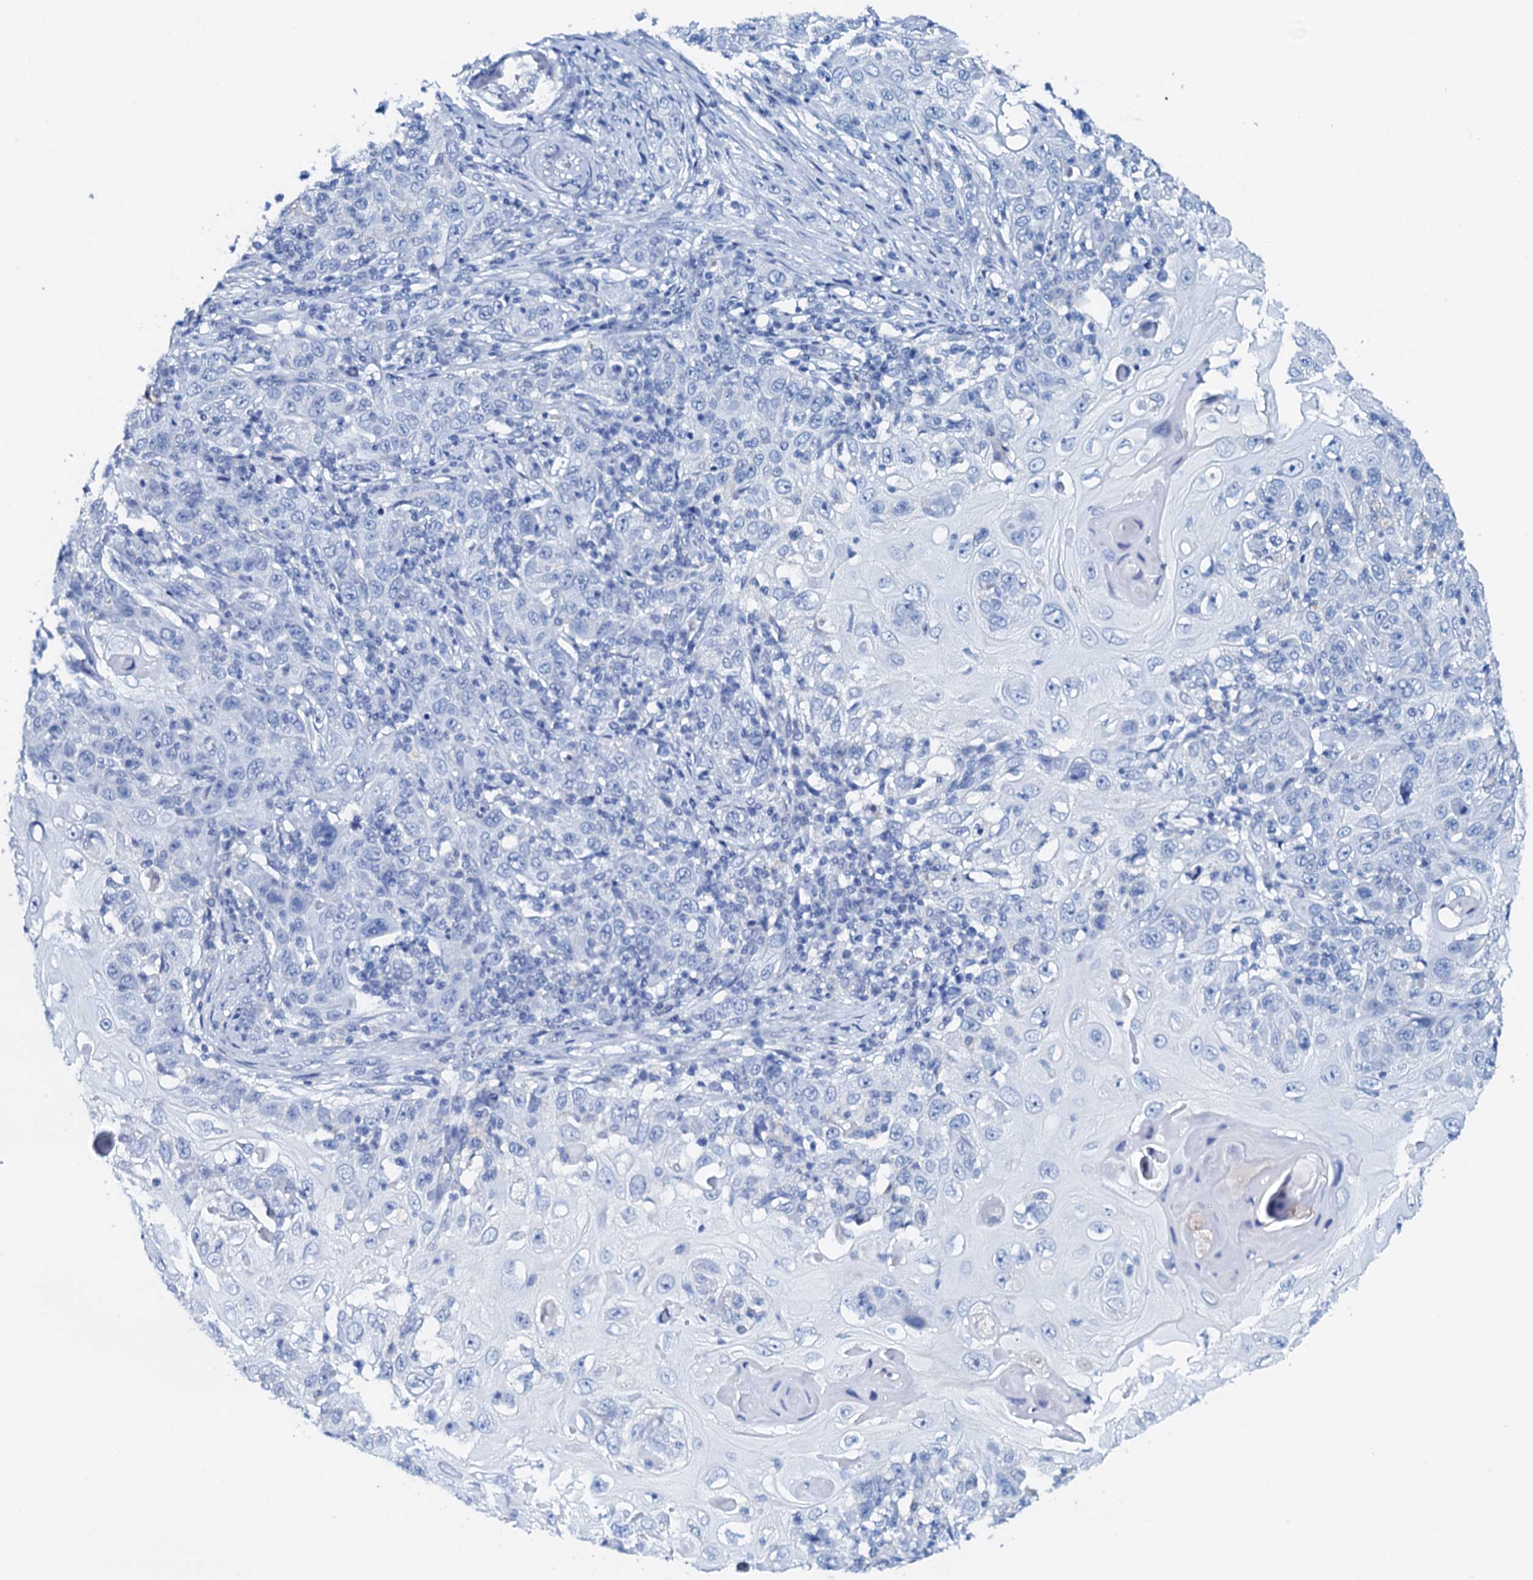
{"staining": {"intensity": "negative", "quantity": "none", "location": "none"}, "tissue": "skin cancer", "cell_type": "Tumor cells", "image_type": "cancer", "snomed": [{"axis": "morphology", "description": "Squamous cell carcinoma, NOS"}, {"axis": "topography", "description": "Skin"}], "caption": "IHC of skin cancer (squamous cell carcinoma) demonstrates no staining in tumor cells.", "gene": "AMER2", "patient": {"sex": "female", "age": 88}}